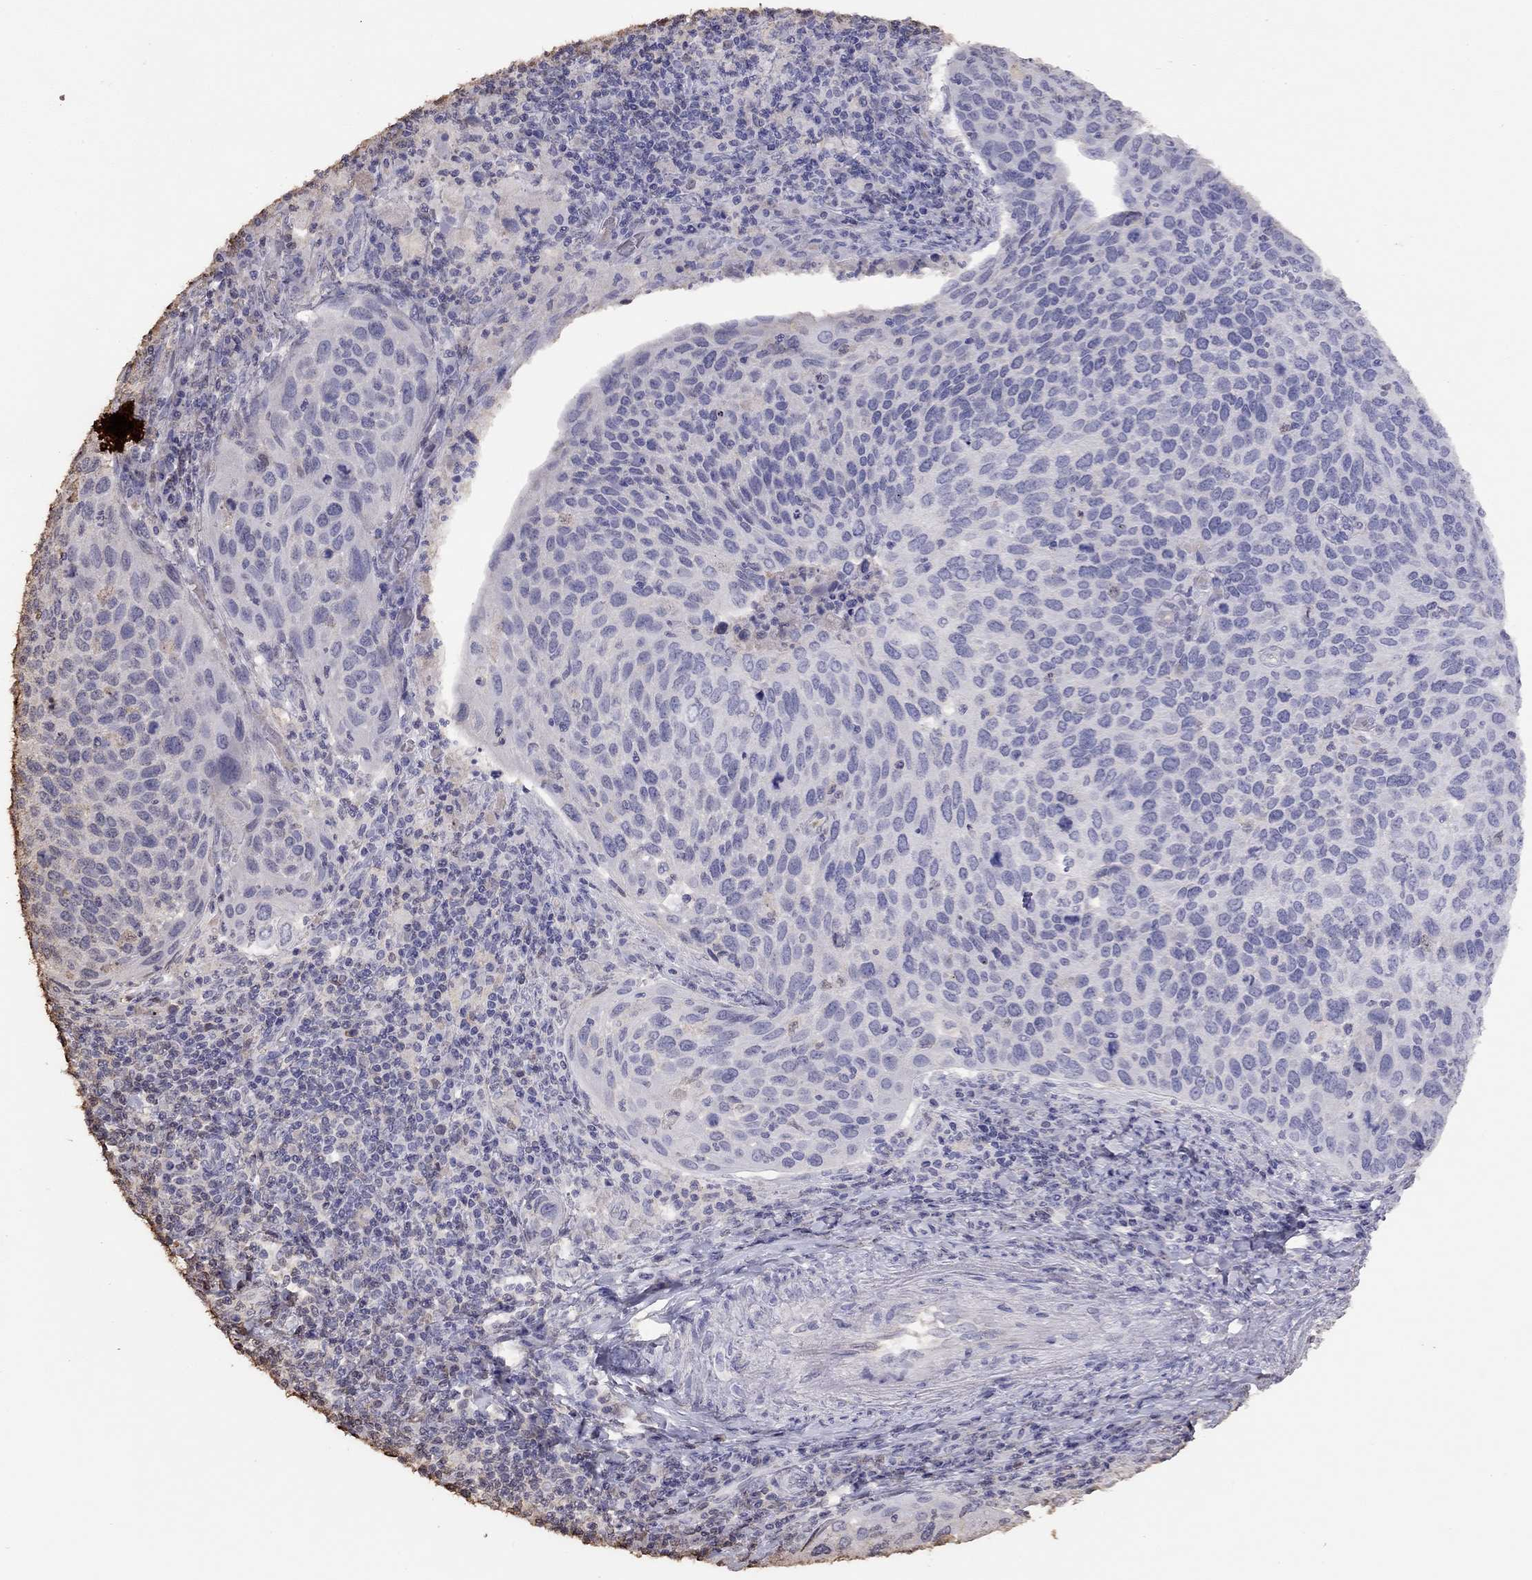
{"staining": {"intensity": "negative", "quantity": "none", "location": "none"}, "tissue": "cervical cancer", "cell_type": "Tumor cells", "image_type": "cancer", "snomed": [{"axis": "morphology", "description": "Squamous cell carcinoma, NOS"}, {"axis": "topography", "description": "Cervix"}], "caption": "This is a image of immunohistochemistry staining of cervical cancer, which shows no expression in tumor cells.", "gene": "SUN3", "patient": {"sex": "female", "age": 54}}